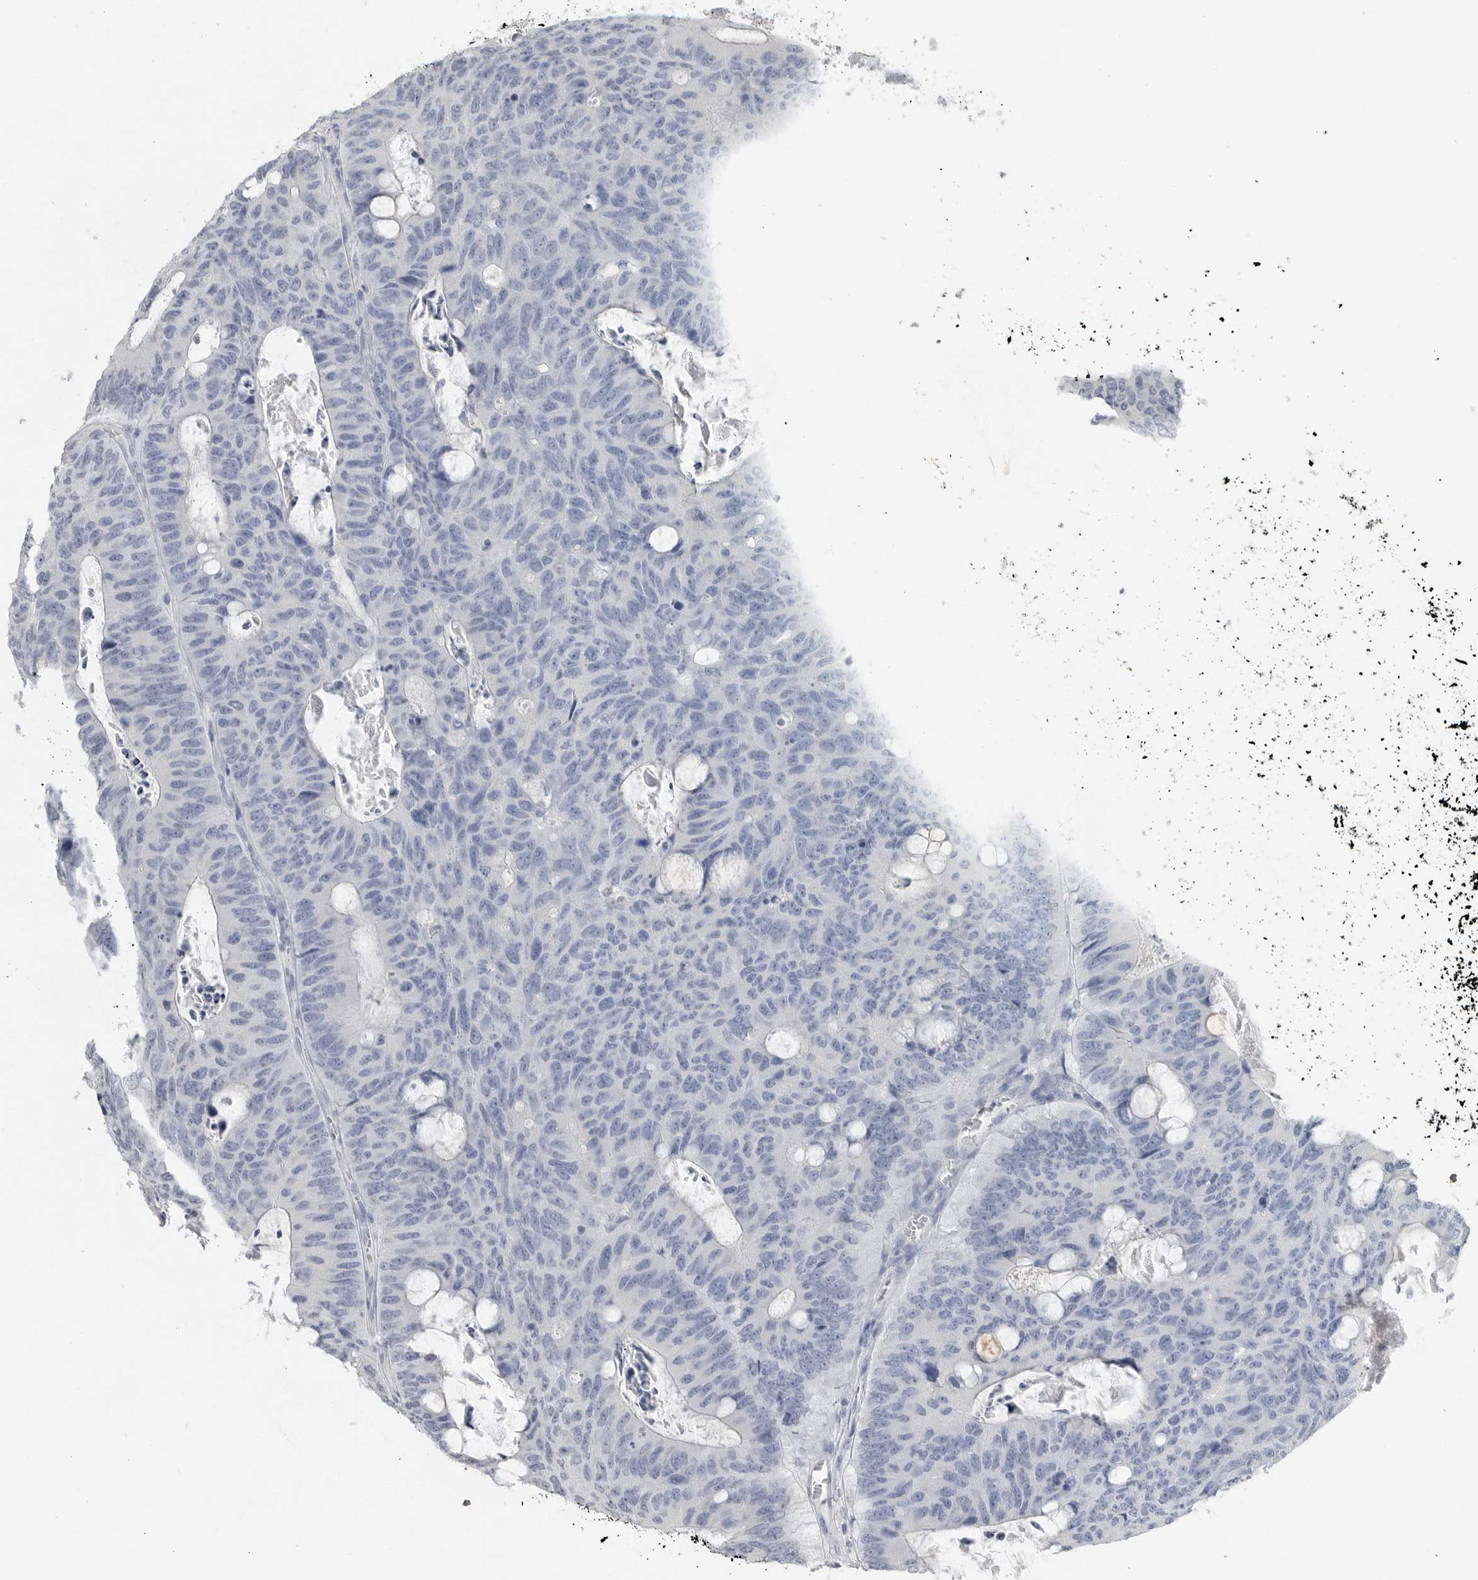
{"staining": {"intensity": "negative", "quantity": "none", "location": "none"}, "tissue": "colorectal cancer", "cell_type": "Tumor cells", "image_type": "cancer", "snomed": [{"axis": "morphology", "description": "Adenocarcinoma, NOS"}, {"axis": "topography", "description": "Colon"}], "caption": "Tumor cells show no significant expression in colorectal cancer (adenocarcinoma). (Brightfield microscopy of DAB (3,3'-diaminobenzidine) immunohistochemistry at high magnification).", "gene": "REG4", "patient": {"sex": "male", "age": 87}}